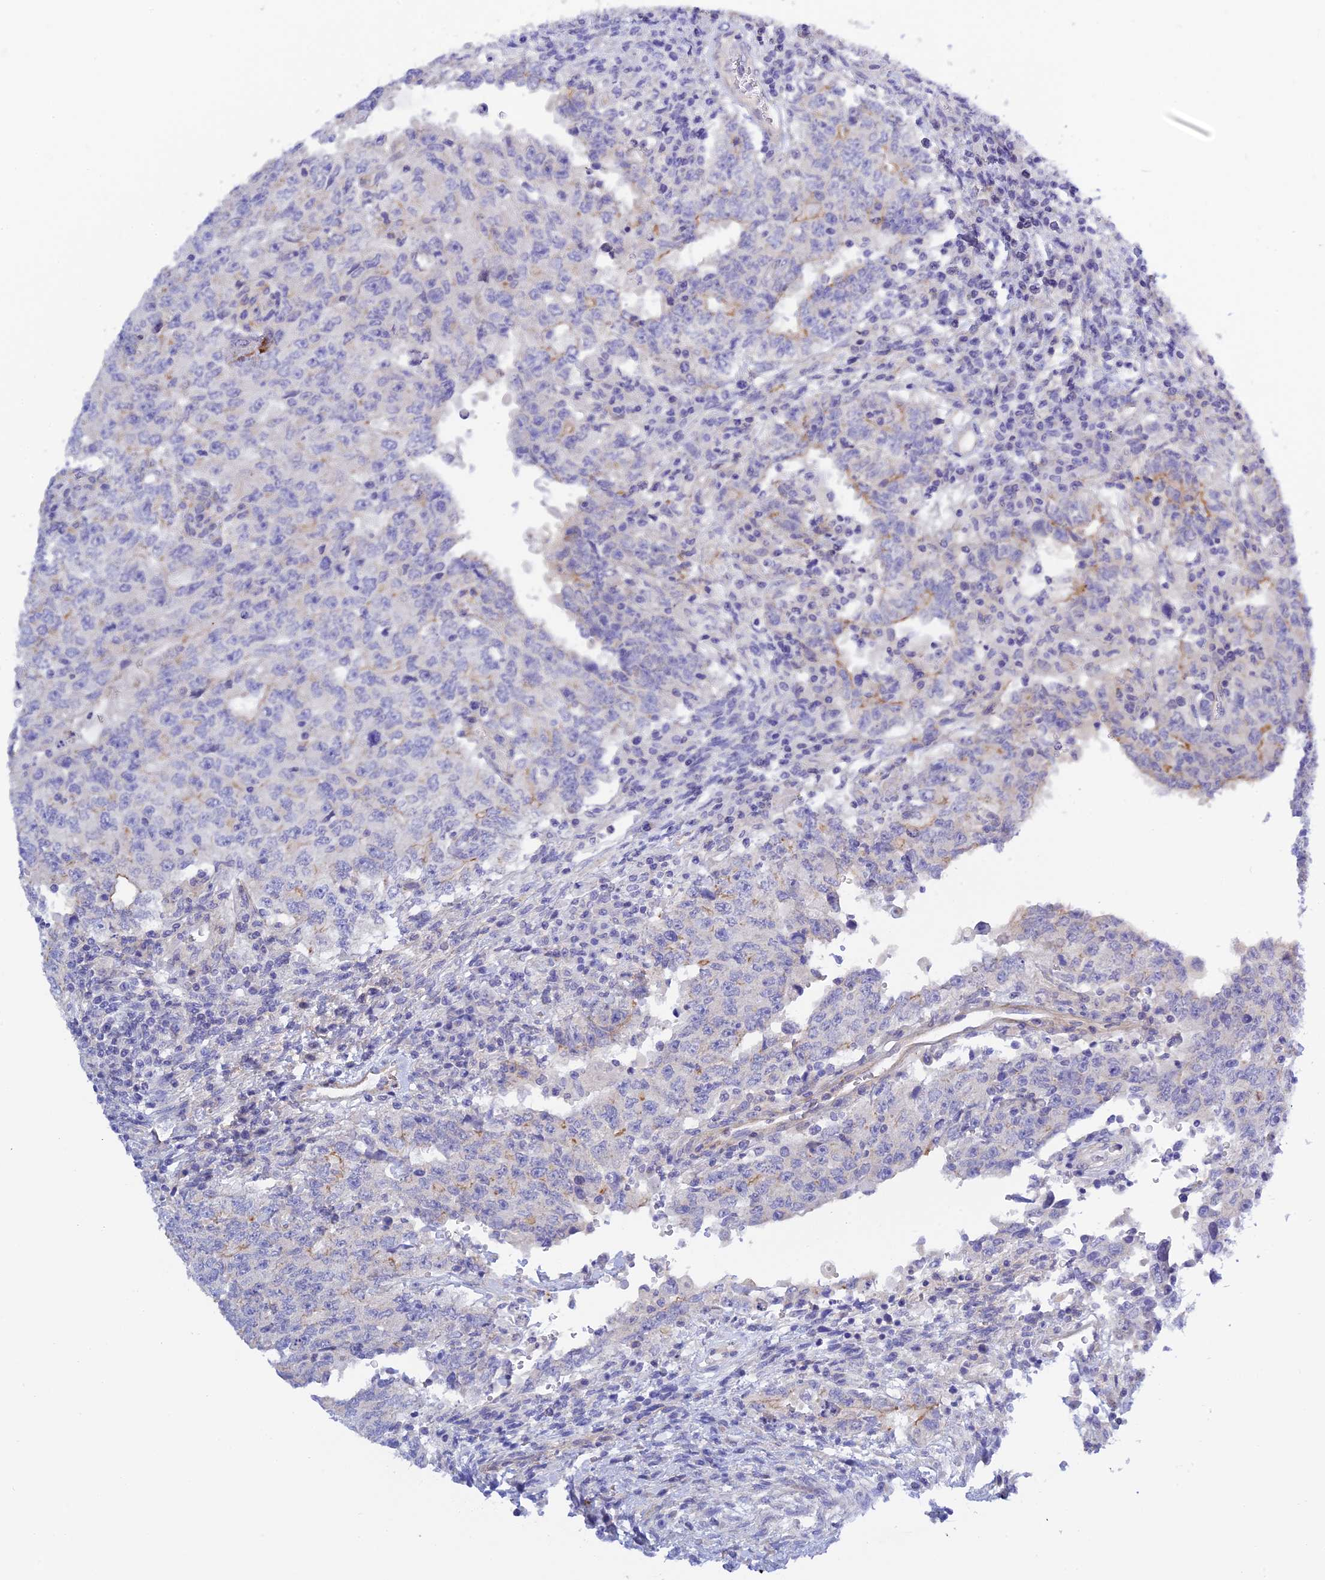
{"staining": {"intensity": "negative", "quantity": "none", "location": "none"}, "tissue": "testis cancer", "cell_type": "Tumor cells", "image_type": "cancer", "snomed": [{"axis": "morphology", "description": "Carcinoma, Embryonal, NOS"}, {"axis": "topography", "description": "Testis"}], "caption": "Tumor cells show no significant protein expression in testis cancer (embryonal carcinoma). Brightfield microscopy of IHC stained with DAB (brown) and hematoxylin (blue), captured at high magnification.", "gene": "ZDHHC16", "patient": {"sex": "male", "age": 26}}